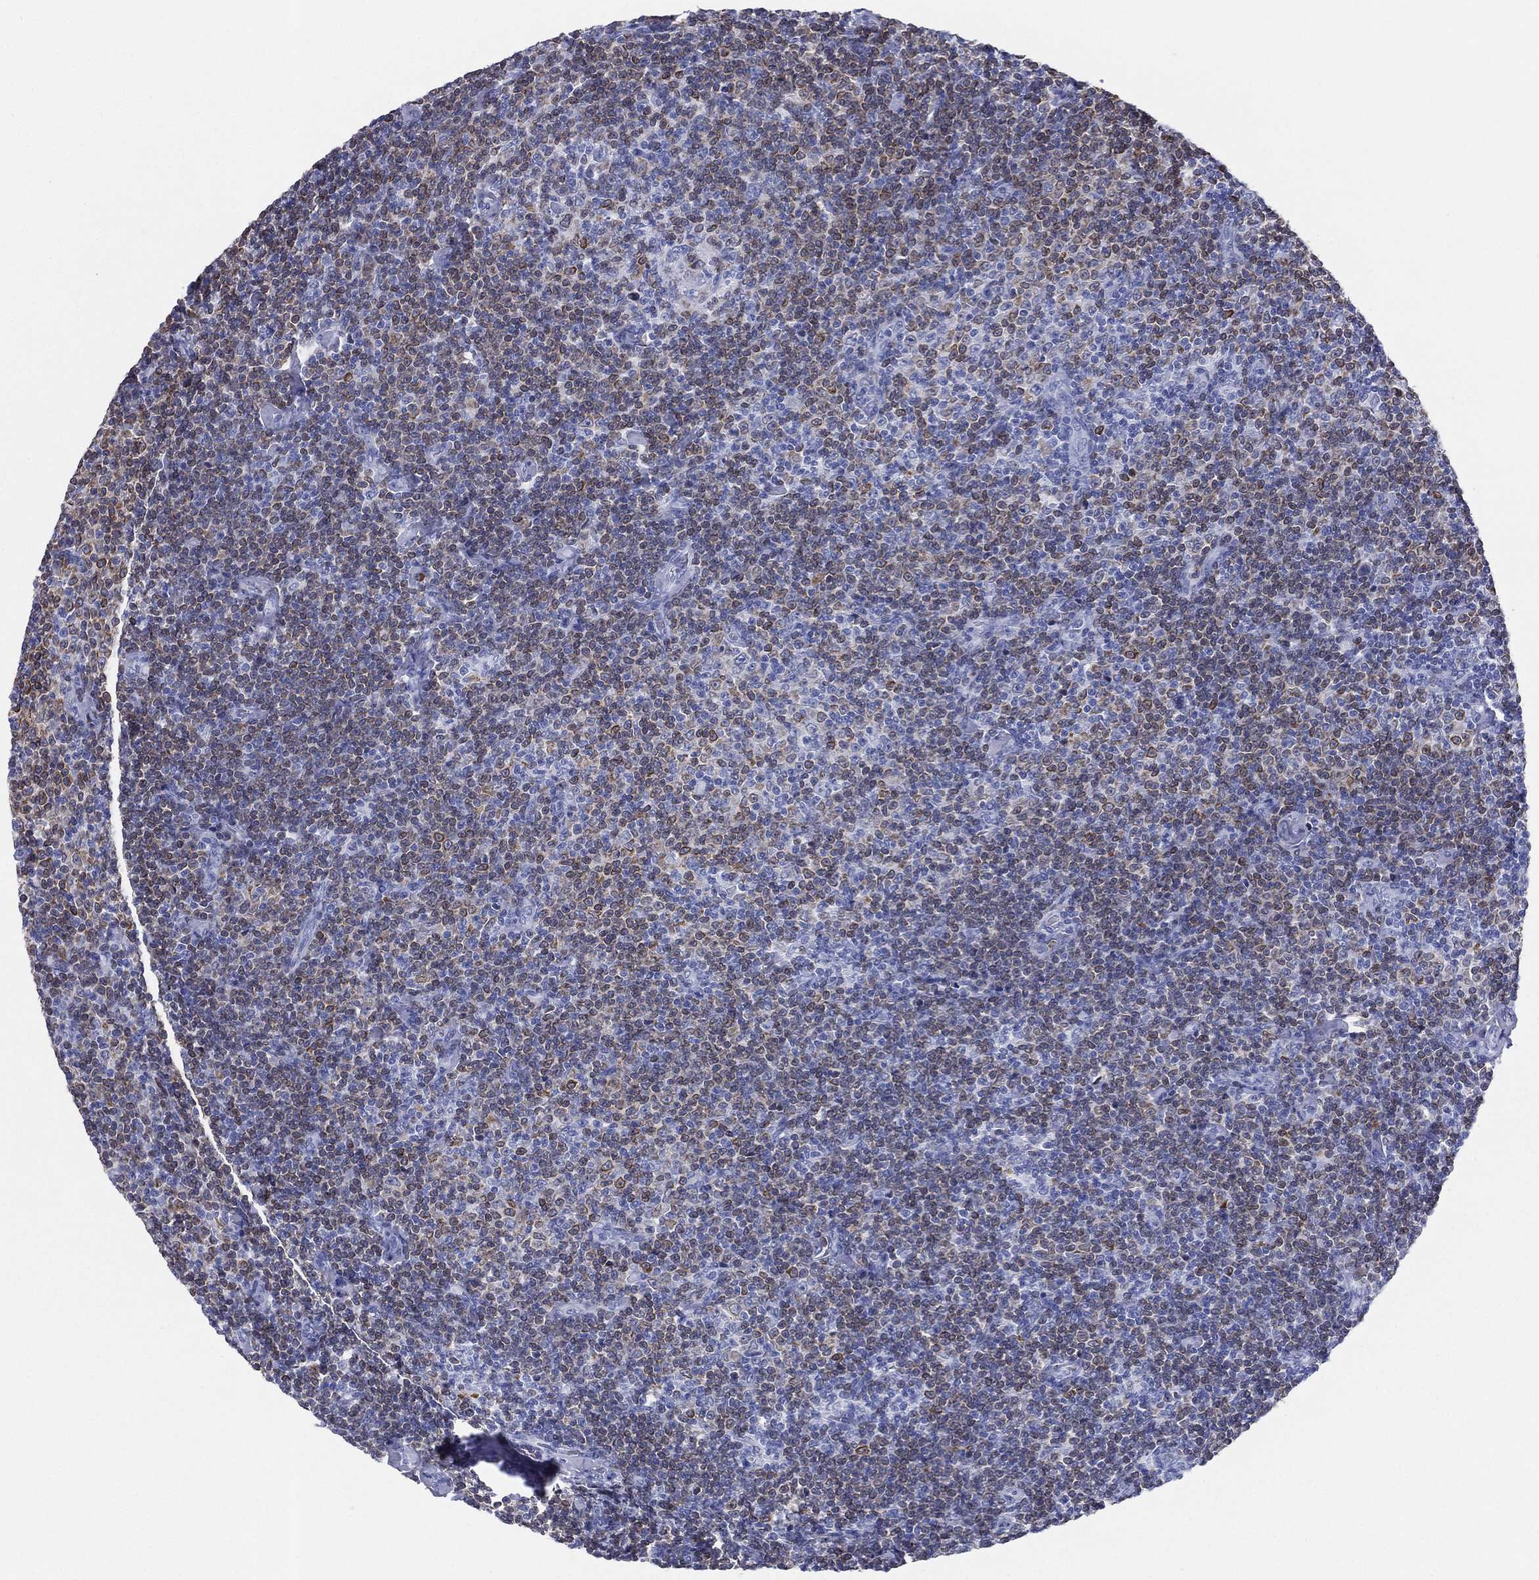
{"staining": {"intensity": "moderate", "quantity": ">75%", "location": "cytoplasmic/membranous"}, "tissue": "lymphoma", "cell_type": "Tumor cells", "image_type": "cancer", "snomed": [{"axis": "morphology", "description": "Malignant lymphoma, non-Hodgkin's type, Low grade"}, {"axis": "topography", "description": "Lymph node"}], "caption": "IHC (DAB (3,3'-diaminobenzidine)) staining of human low-grade malignant lymphoma, non-Hodgkin's type demonstrates moderate cytoplasmic/membranous protein positivity in about >75% of tumor cells.", "gene": "CD79A", "patient": {"sex": "male", "age": 81}}